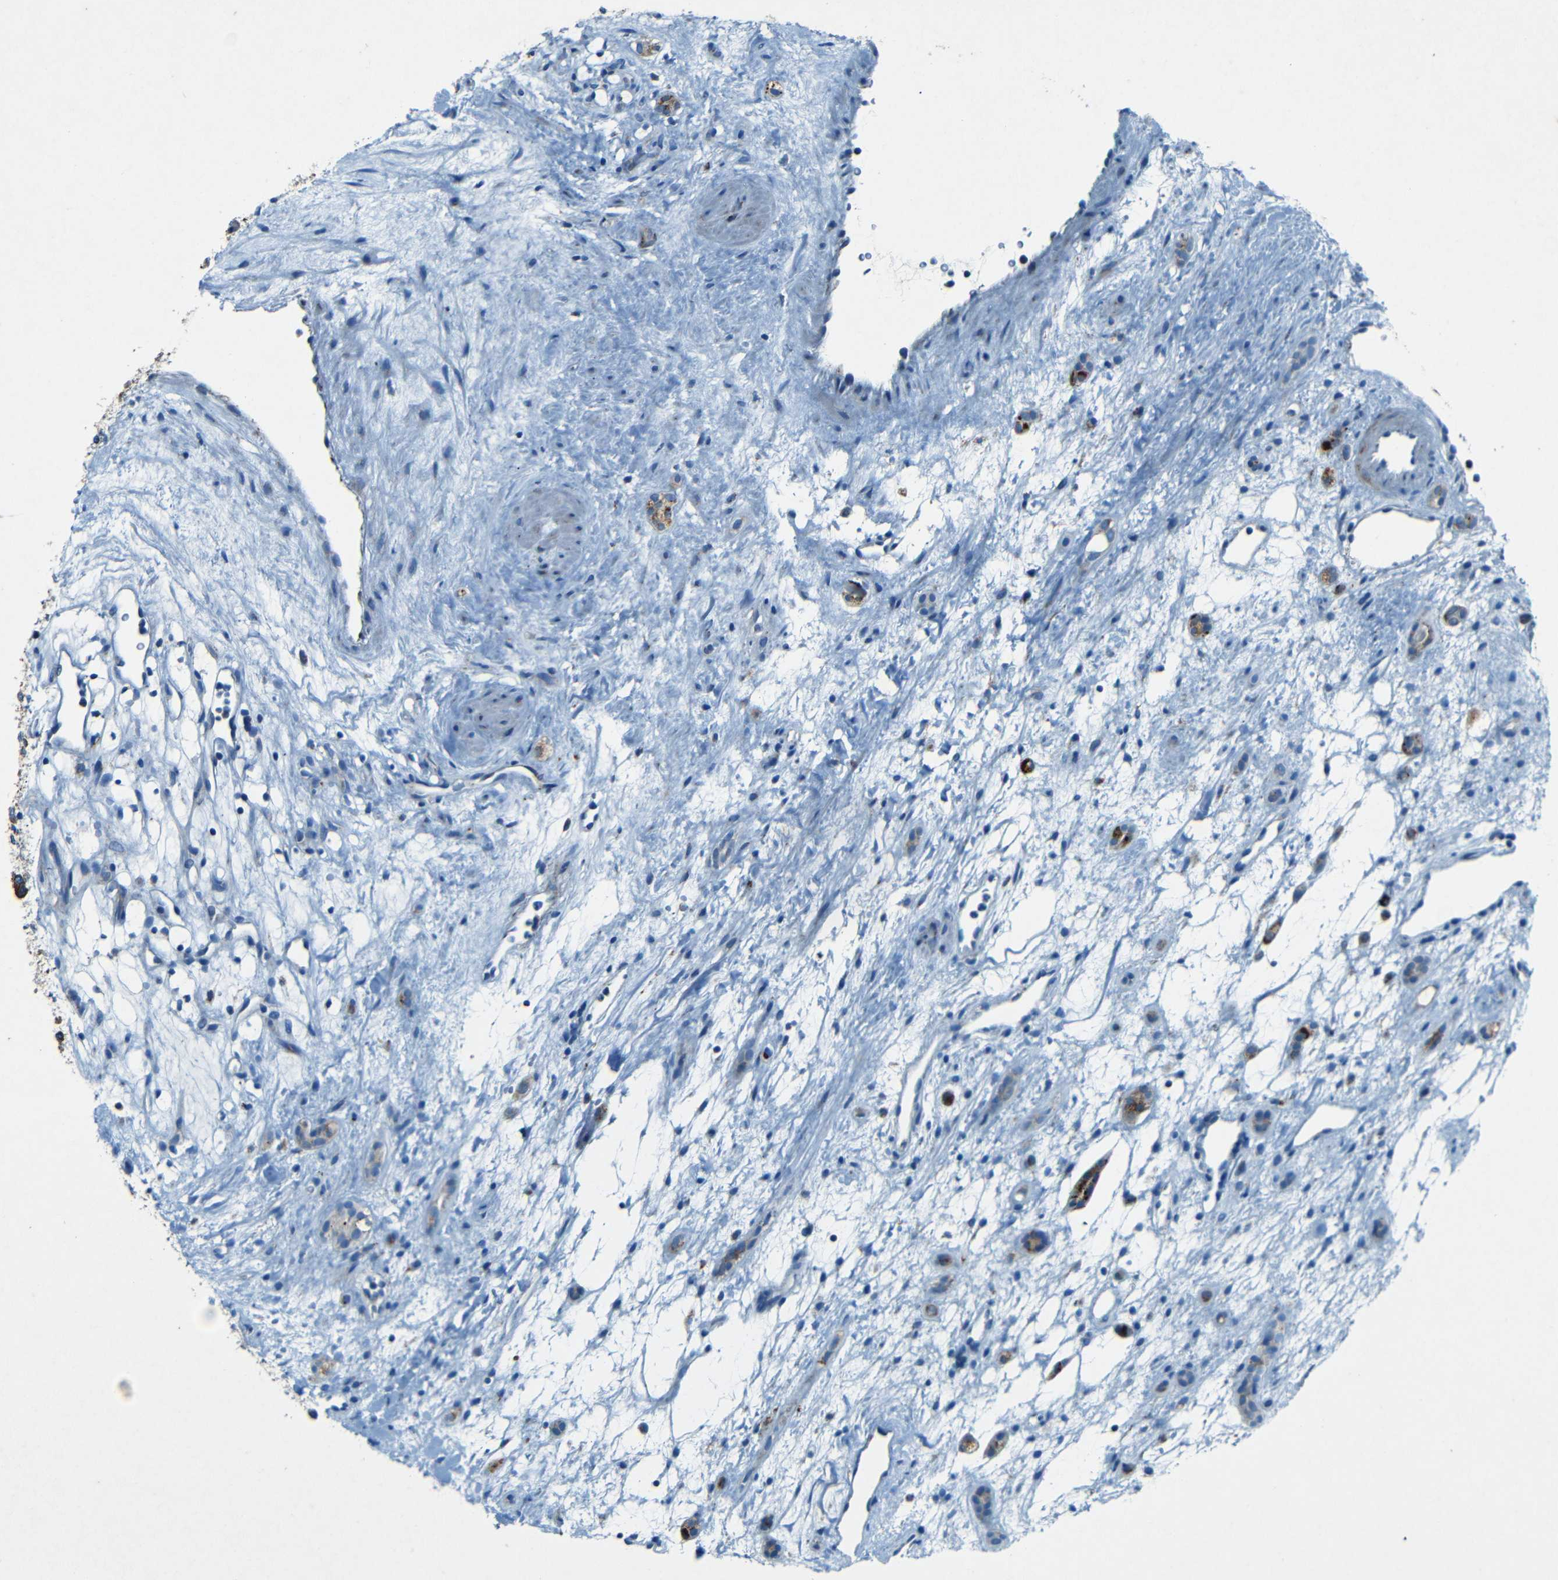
{"staining": {"intensity": "negative", "quantity": "none", "location": "none"}, "tissue": "renal cancer", "cell_type": "Tumor cells", "image_type": "cancer", "snomed": [{"axis": "morphology", "description": "Adenocarcinoma, NOS"}, {"axis": "topography", "description": "Kidney"}], "caption": "Immunohistochemical staining of human renal adenocarcinoma demonstrates no significant staining in tumor cells.", "gene": "WSCD2", "patient": {"sex": "female", "age": 60}}